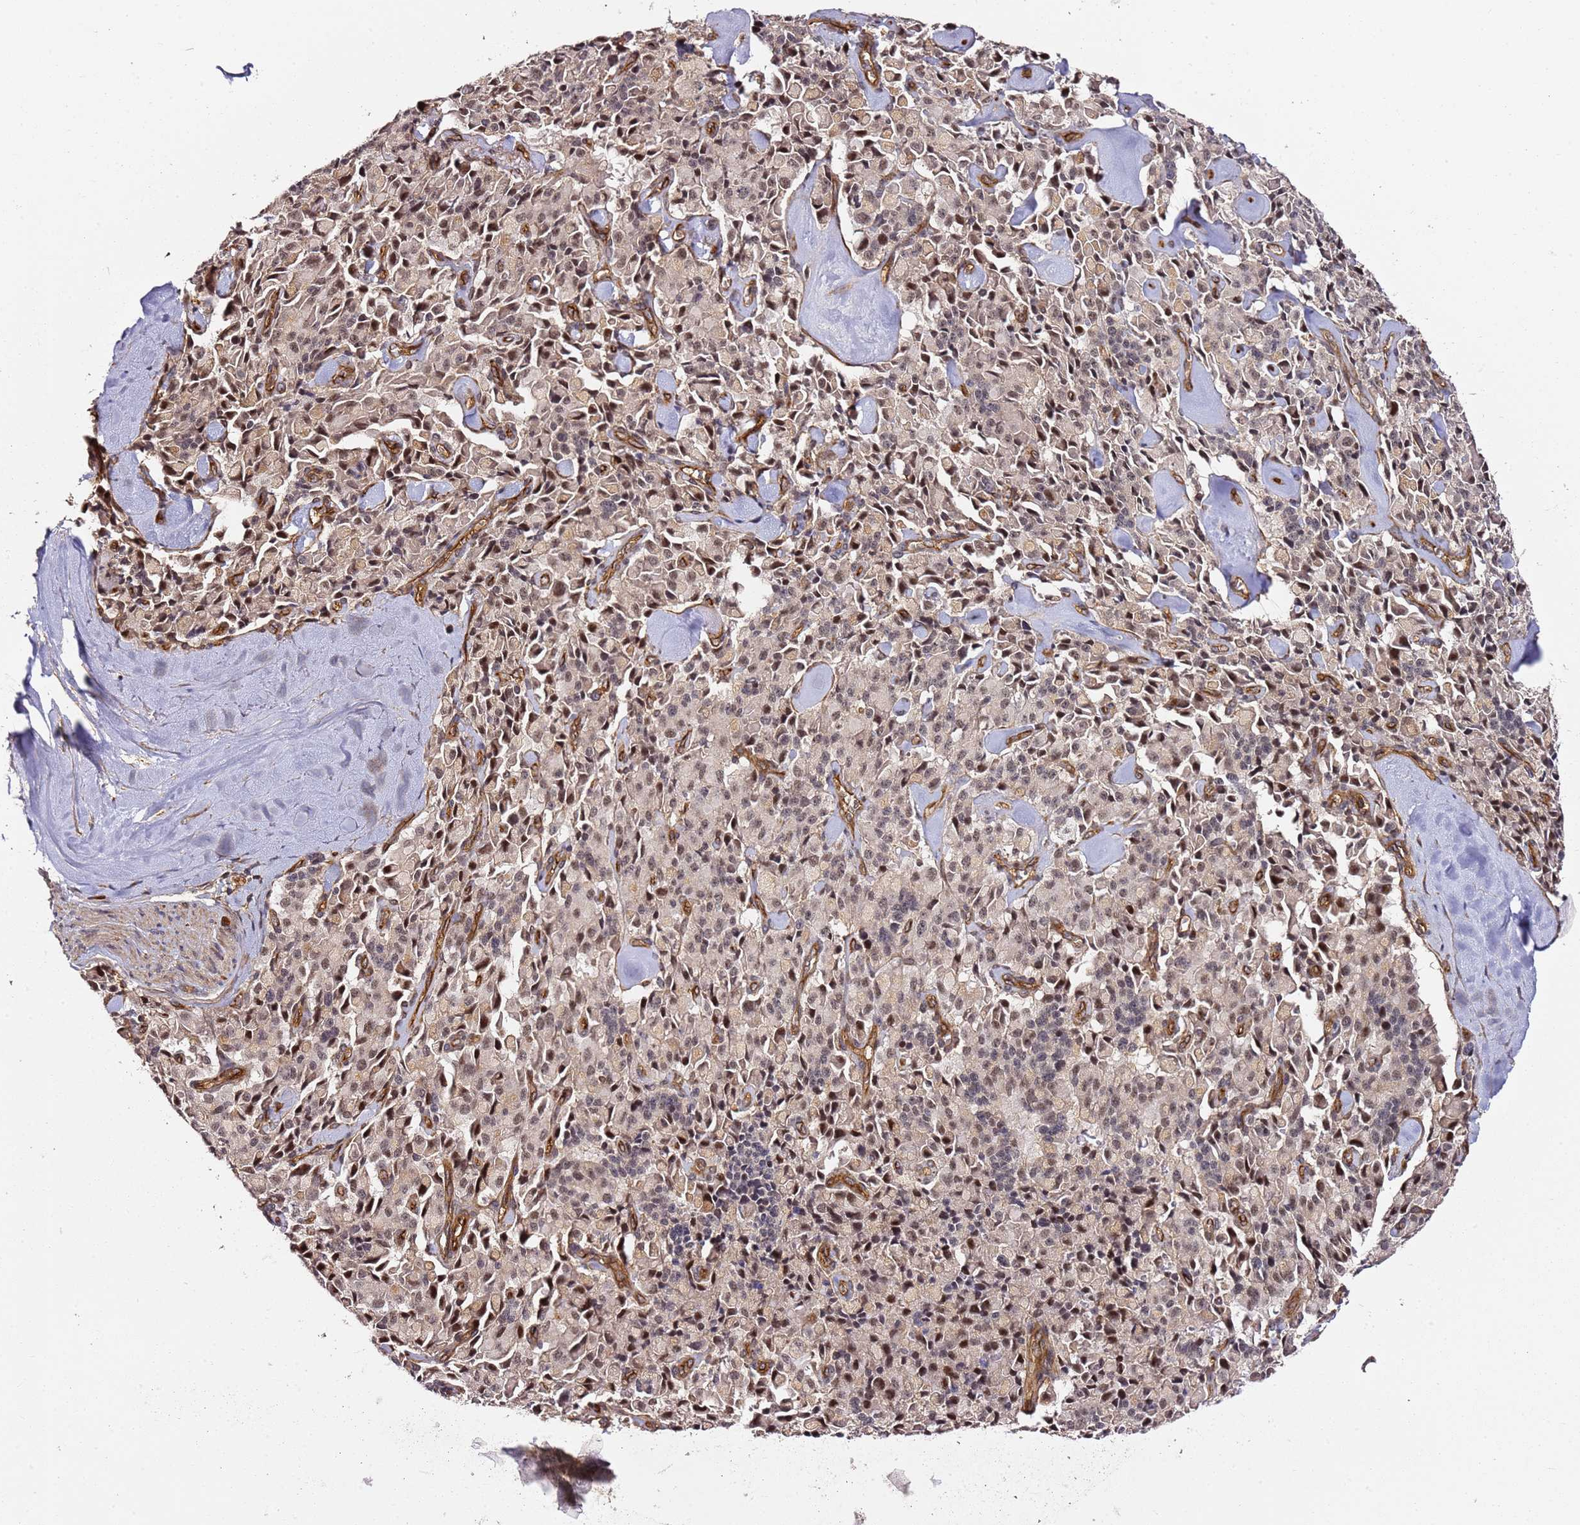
{"staining": {"intensity": "weak", "quantity": ">75%", "location": "nuclear"}, "tissue": "pancreatic cancer", "cell_type": "Tumor cells", "image_type": "cancer", "snomed": [{"axis": "morphology", "description": "Adenocarcinoma, NOS"}, {"axis": "topography", "description": "Pancreas"}], "caption": "The micrograph exhibits a brown stain indicating the presence of a protein in the nuclear of tumor cells in pancreatic cancer. (DAB (3,3'-diaminobenzidine) IHC with brightfield microscopy, high magnification).", "gene": "CCNYL1", "patient": {"sex": "male", "age": 65}}